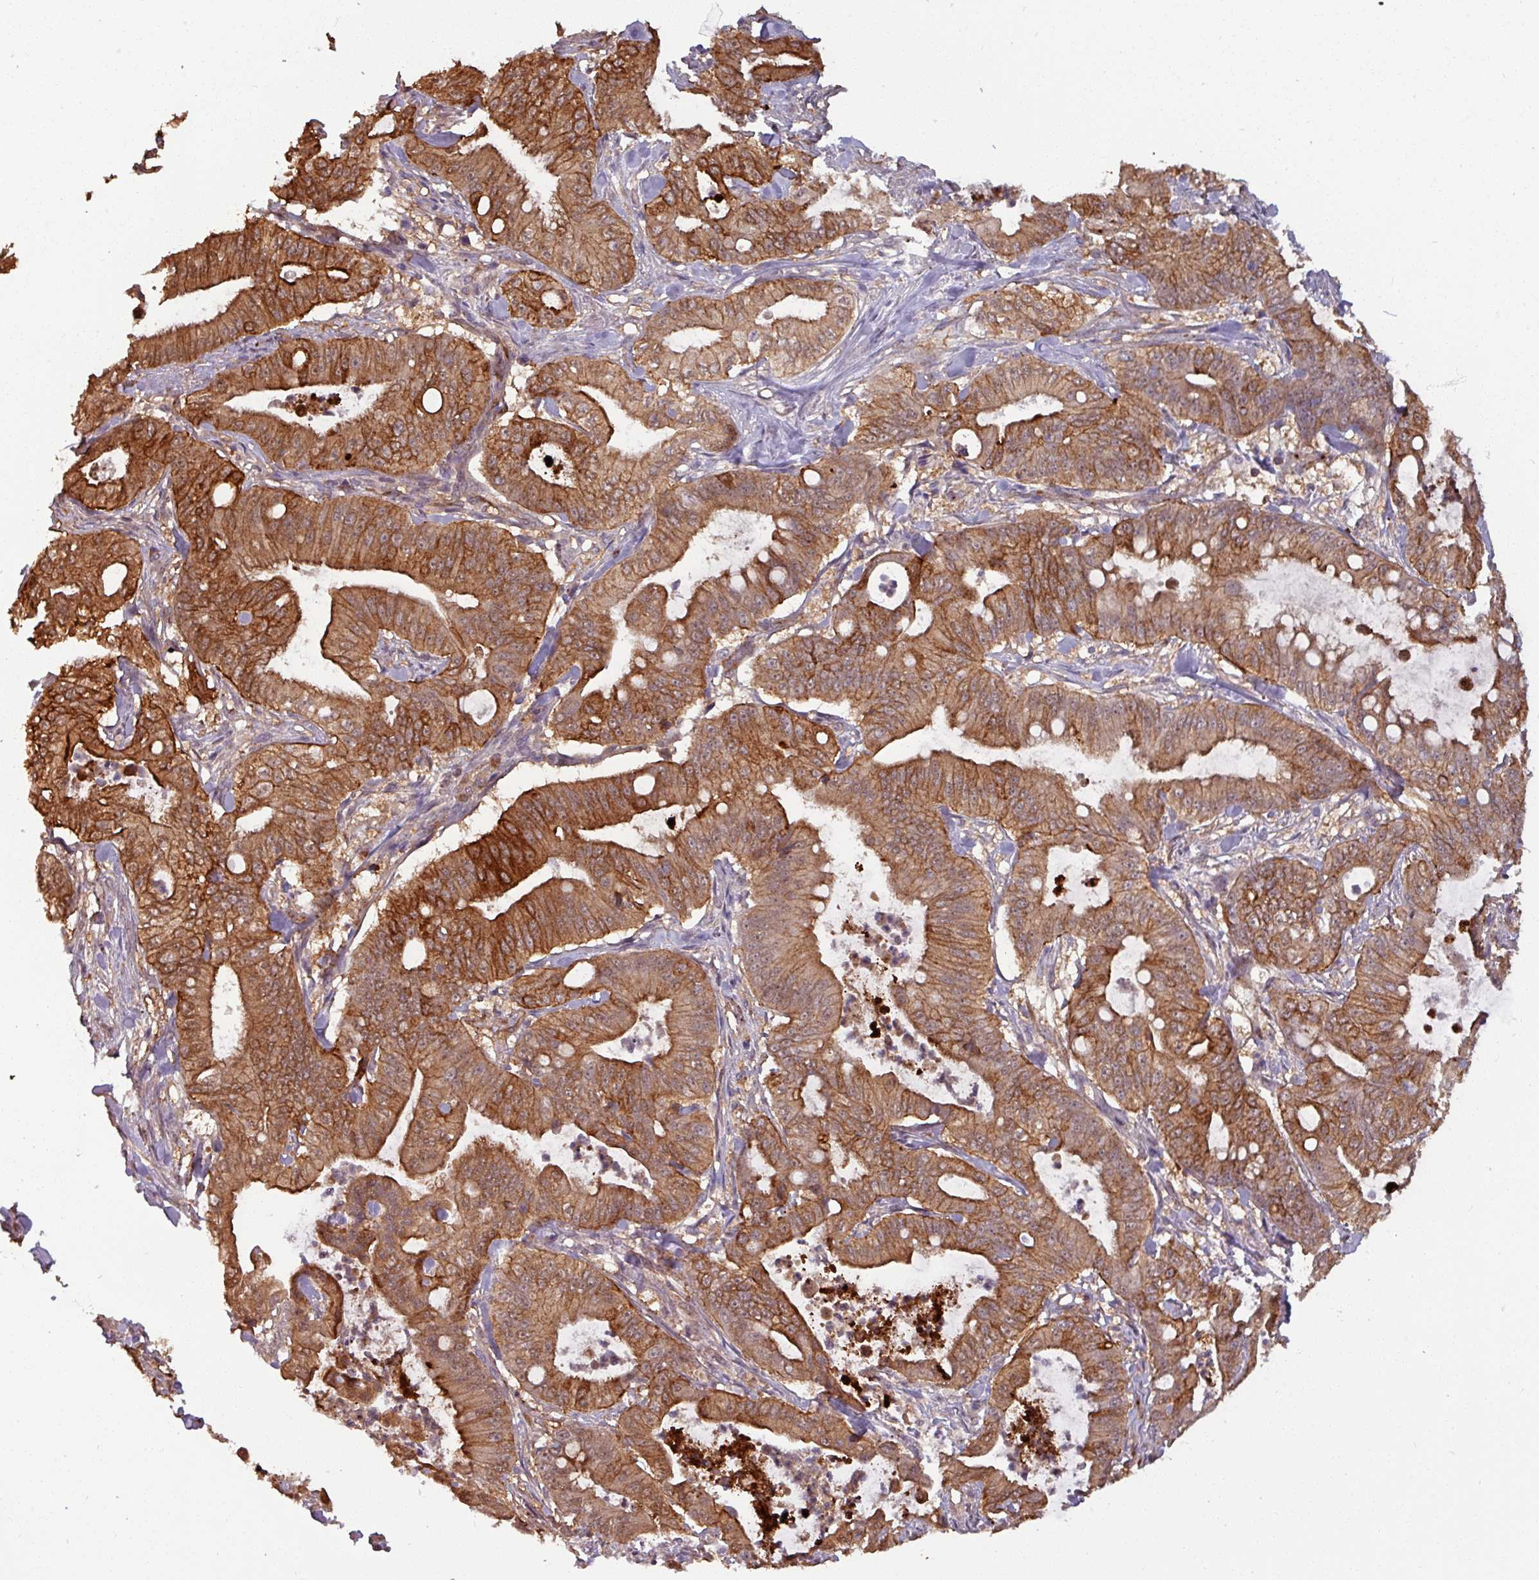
{"staining": {"intensity": "strong", "quantity": ">75%", "location": "cytoplasmic/membranous"}, "tissue": "pancreatic cancer", "cell_type": "Tumor cells", "image_type": "cancer", "snomed": [{"axis": "morphology", "description": "Adenocarcinoma, NOS"}, {"axis": "topography", "description": "Pancreas"}], "caption": "Protein staining of adenocarcinoma (pancreatic) tissue exhibits strong cytoplasmic/membranous expression in about >75% of tumor cells.", "gene": "TUSC3", "patient": {"sex": "male", "age": 71}}